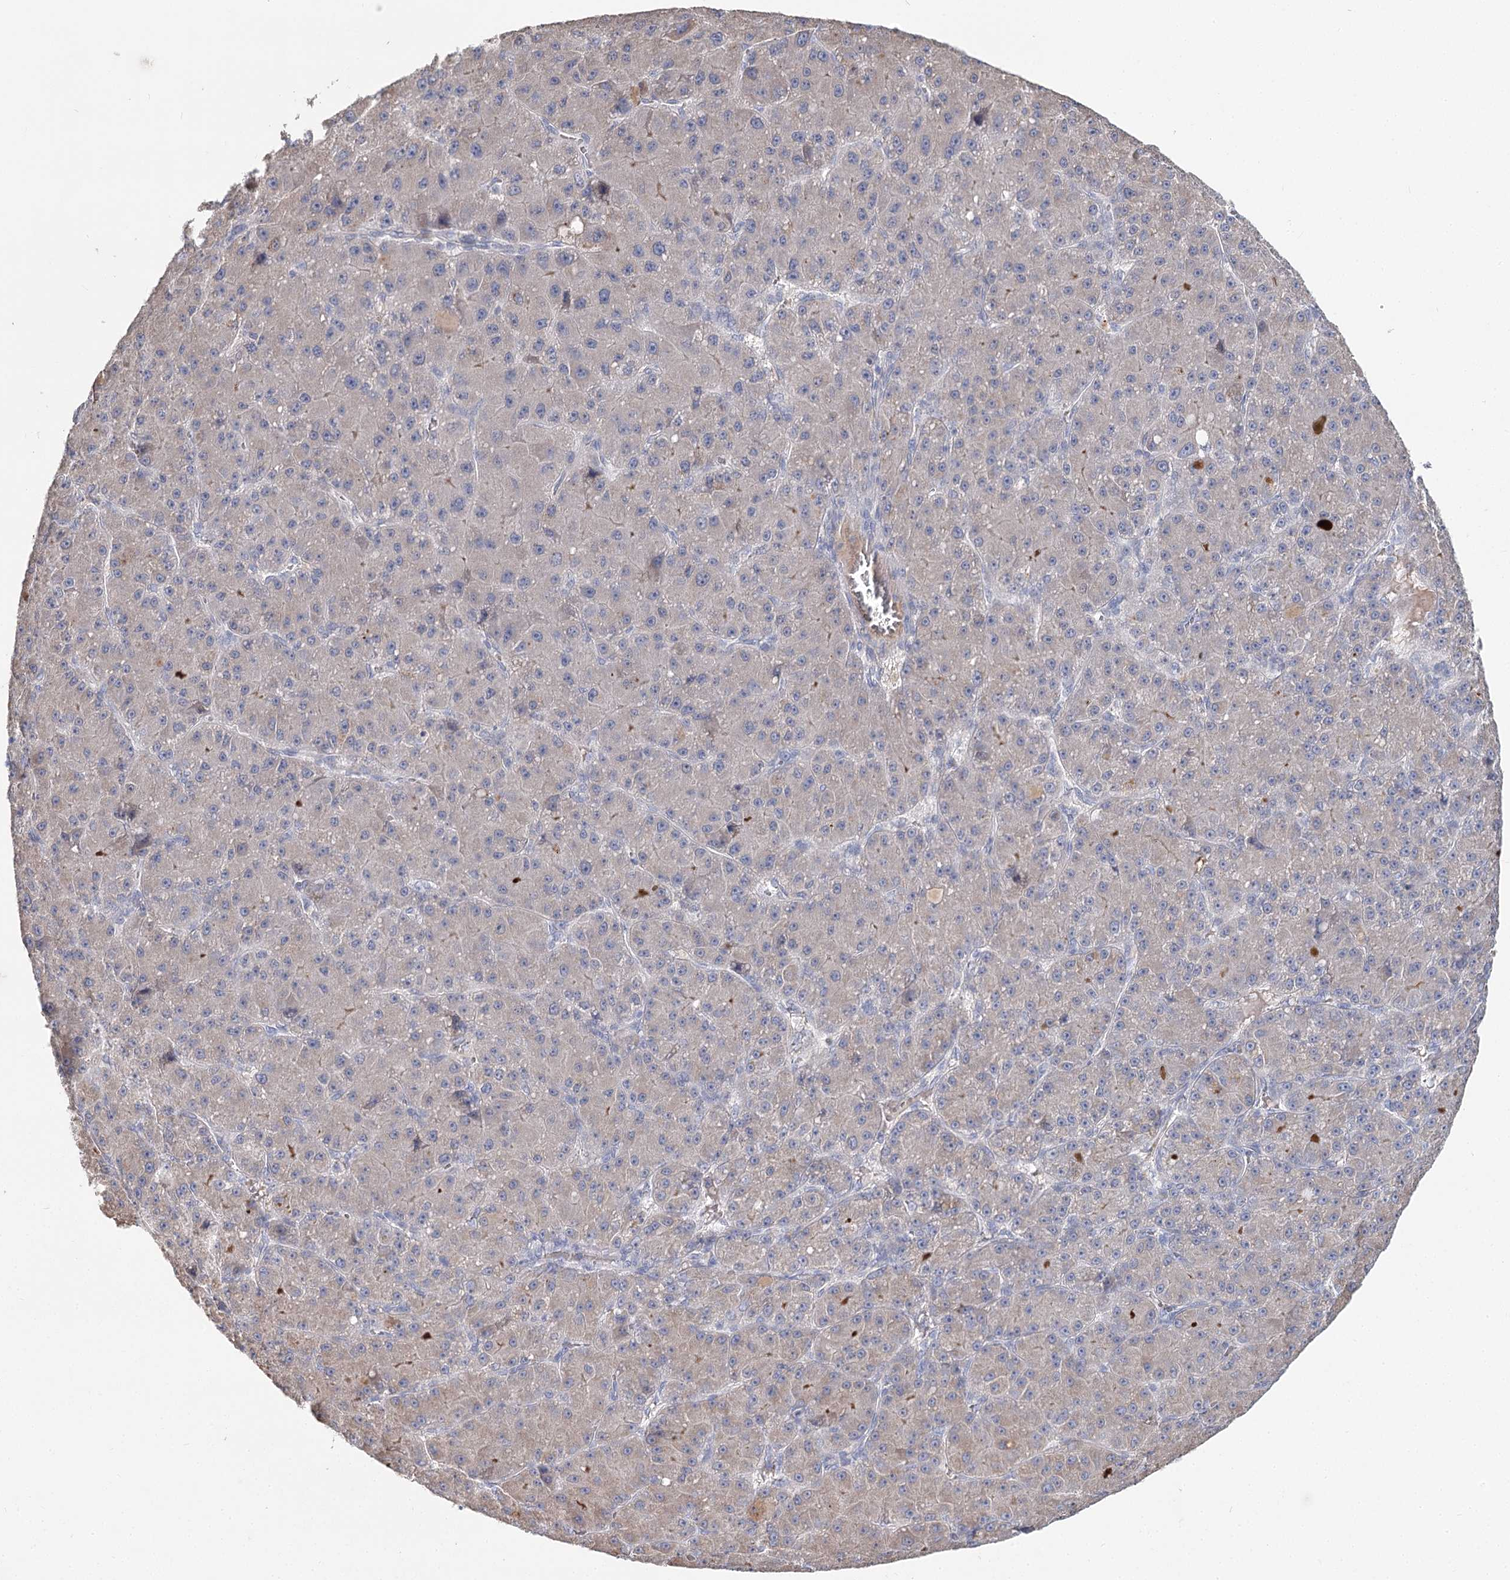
{"staining": {"intensity": "weak", "quantity": "25%-75%", "location": "cytoplasmic/membranous"}, "tissue": "liver cancer", "cell_type": "Tumor cells", "image_type": "cancer", "snomed": [{"axis": "morphology", "description": "Carcinoma, Hepatocellular, NOS"}, {"axis": "topography", "description": "Liver"}], "caption": "Hepatocellular carcinoma (liver) stained for a protein displays weak cytoplasmic/membranous positivity in tumor cells.", "gene": "ARHGAP44", "patient": {"sex": "male", "age": 67}}